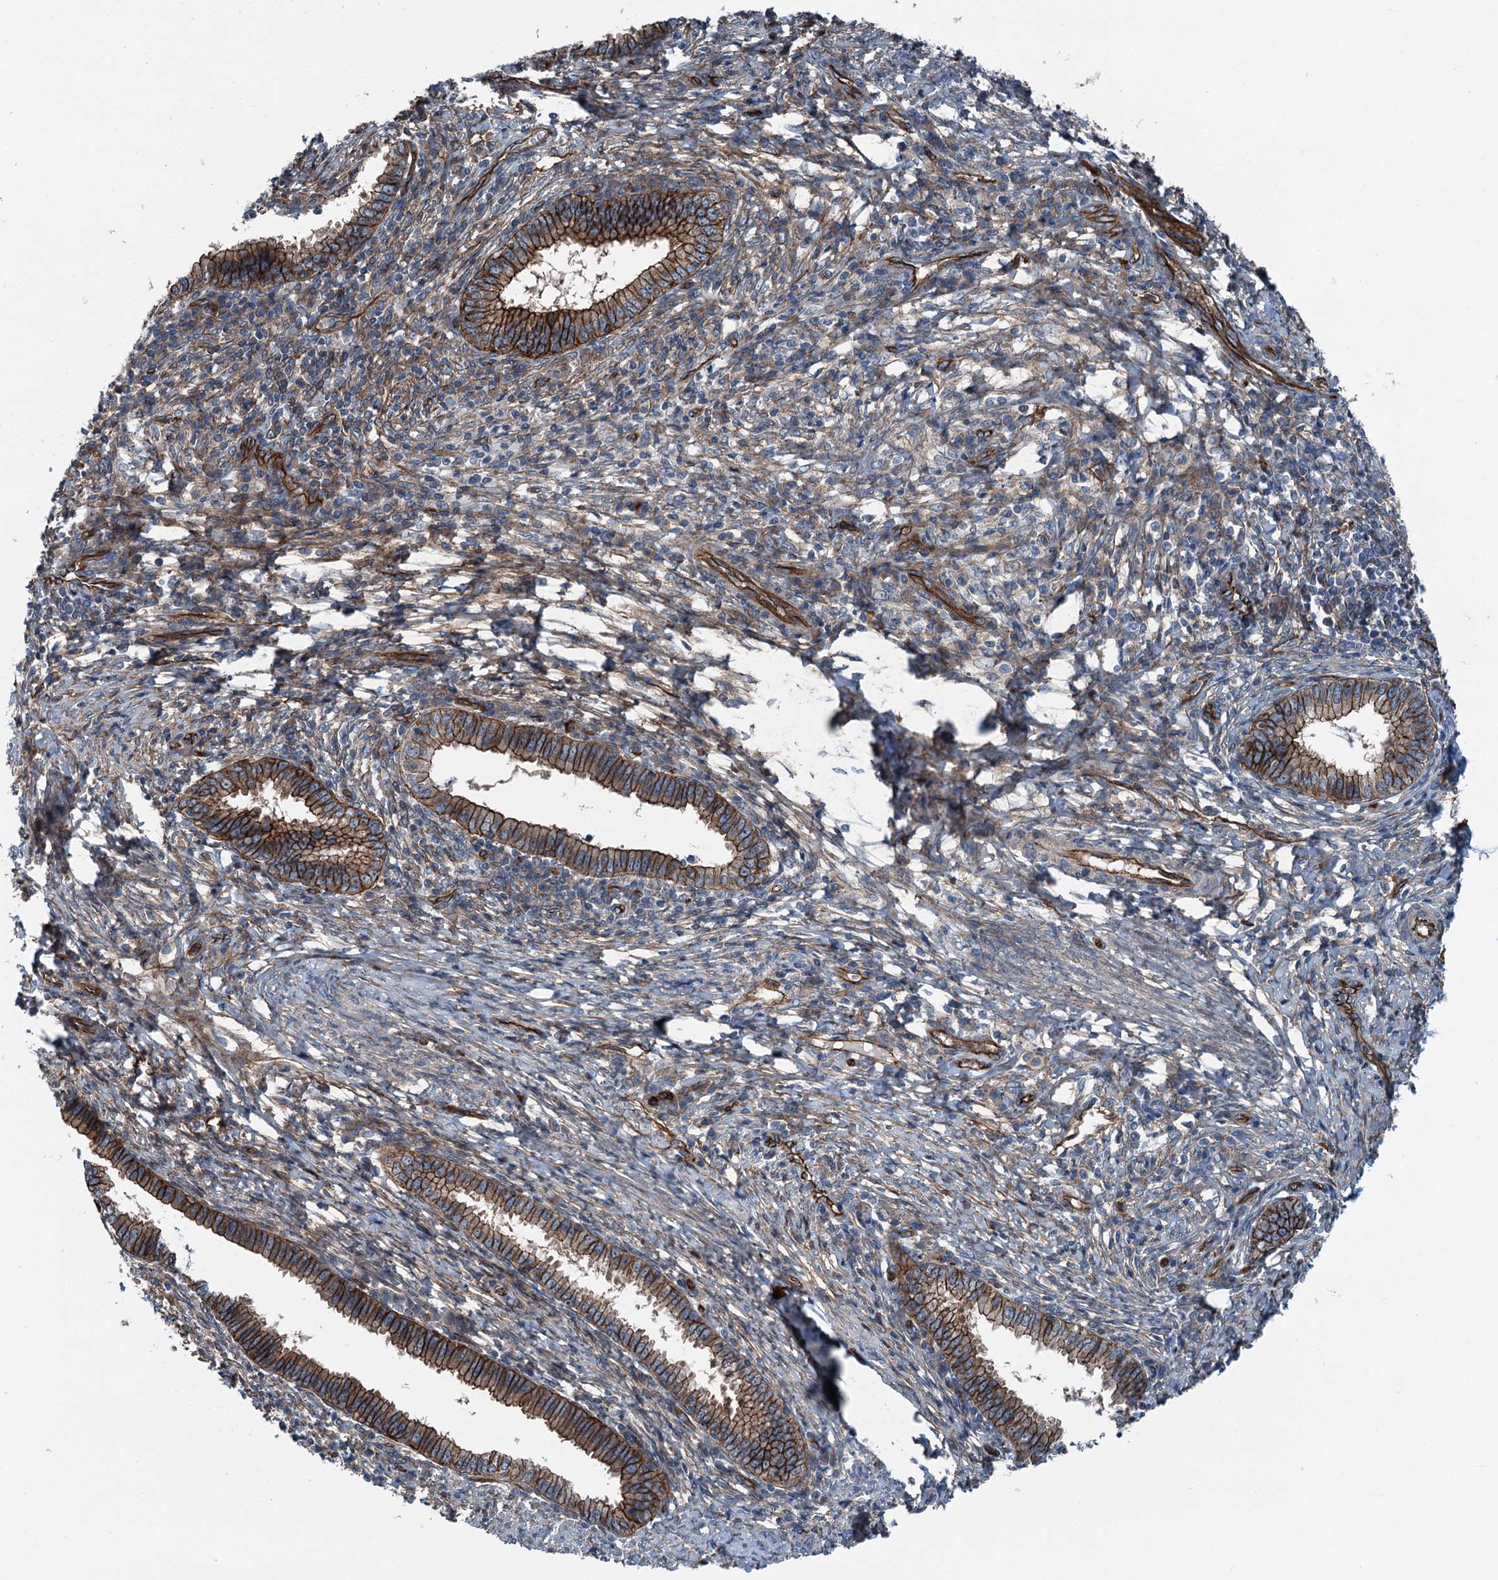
{"staining": {"intensity": "strong", "quantity": ">75%", "location": "cytoplasmic/membranous"}, "tissue": "cervical cancer", "cell_type": "Tumor cells", "image_type": "cancer", "snomed": [{"axis": "morphology", "description": "Adenocarcinoma, NOS"}, {"axis": "topography", "description": "Cervix"}], "caption": "An image of human cervical cancer stained for a protein demonstrates strong cytoplasmic/membranous brown staining in tumor cells.", "gene": "NMRAL1", "patient": {"sex": "female", "age": 36}}